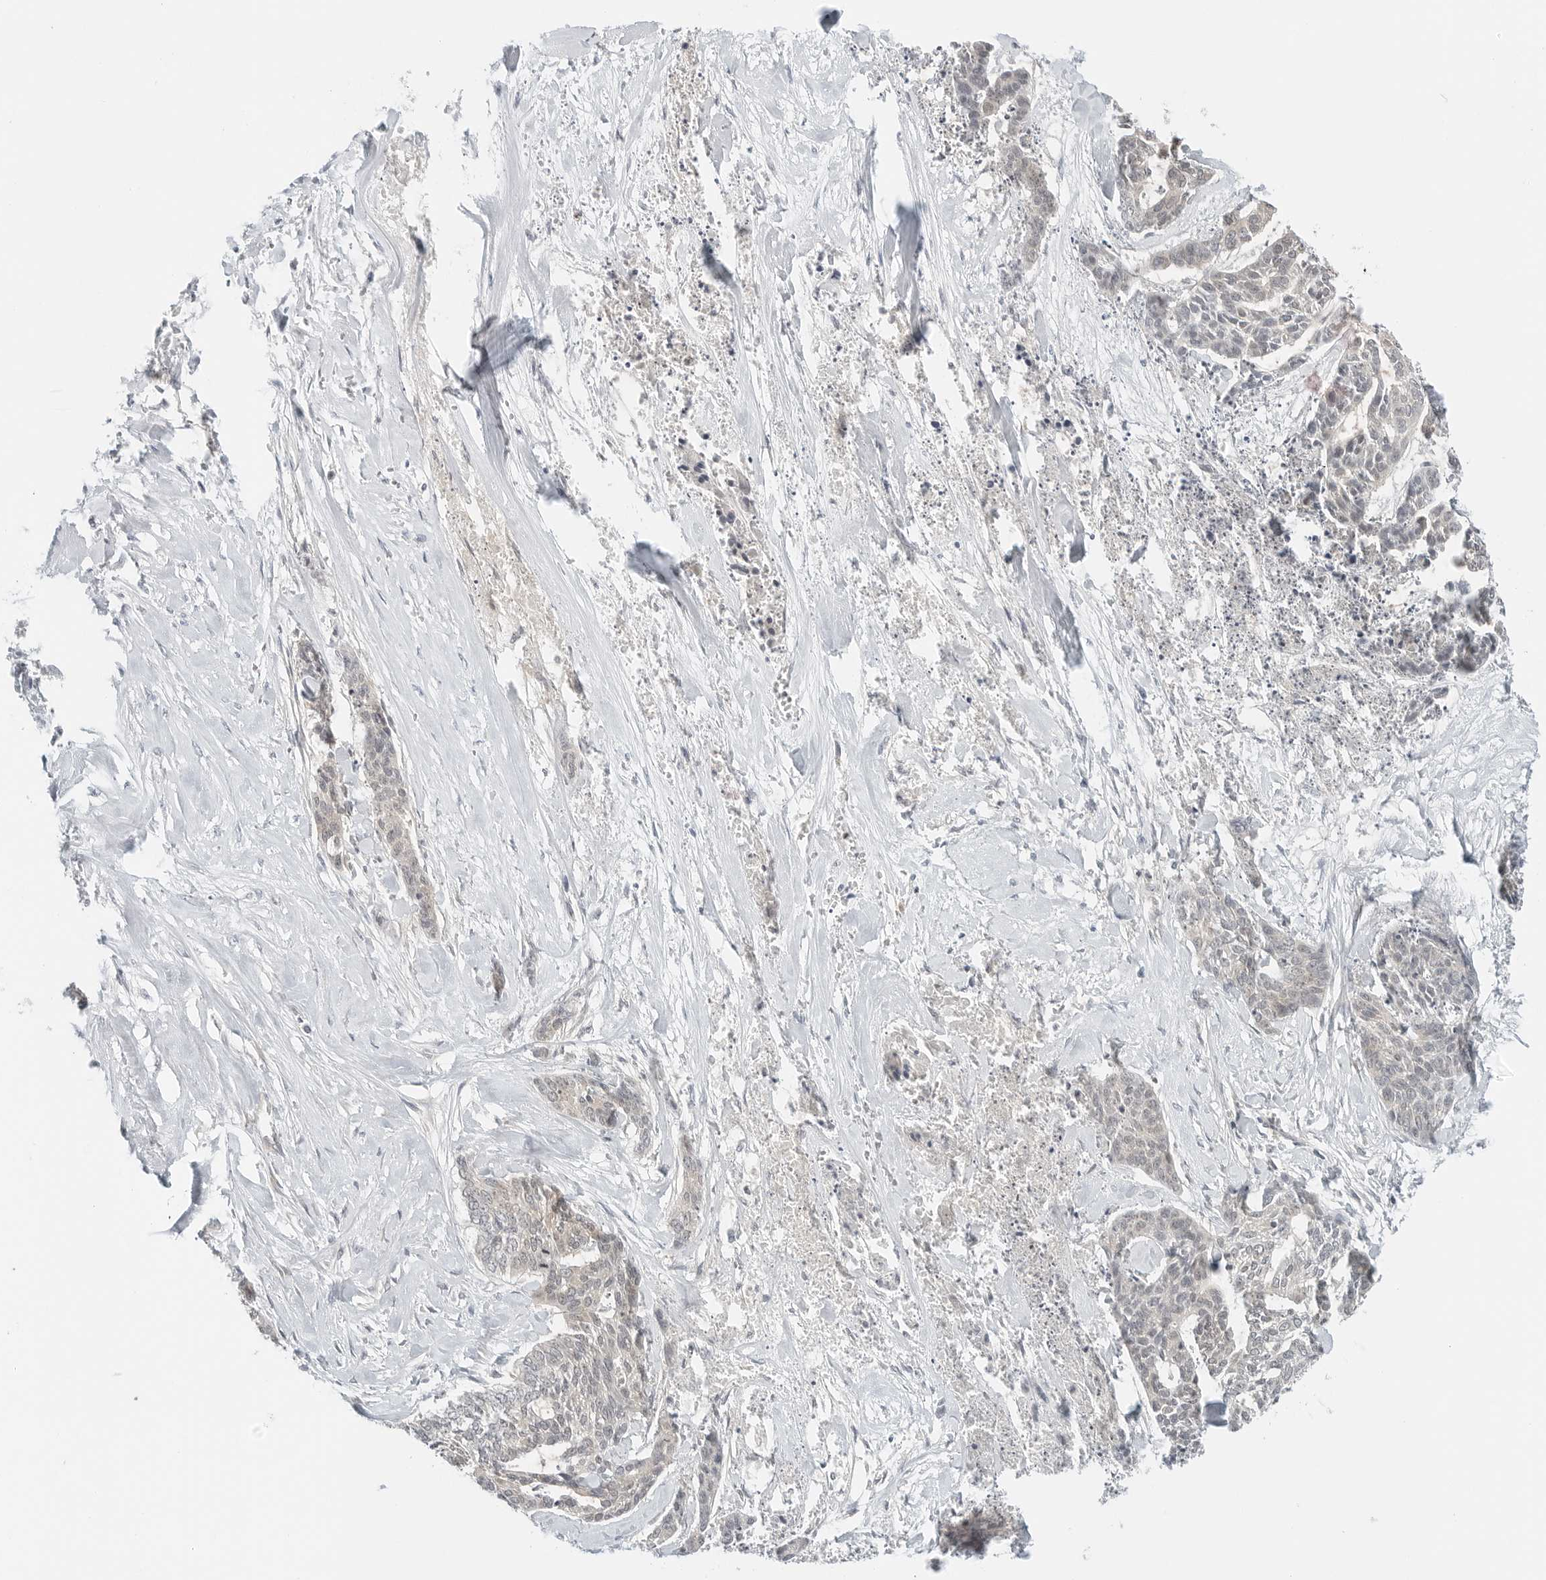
{"staining": {"intensity": "negative", "quantity": "none", "location": "none"}, "tissue": "skin cancer", "cell_type": "Tumor cells", "image_type": "cancer", "snomed": [{"axis": "morphology", "description": "Basal cell carcinoma"}, {"axis": "topography", "description": "Skin"}], "caption": "An immunohistochemistry image of basal cell carcinoma (skin) is shown. There is no staining in tumor cells of basal cell carcinoma (skin).", "gene": "IQCC", "patient": {"sex": "female", "age": 64}}